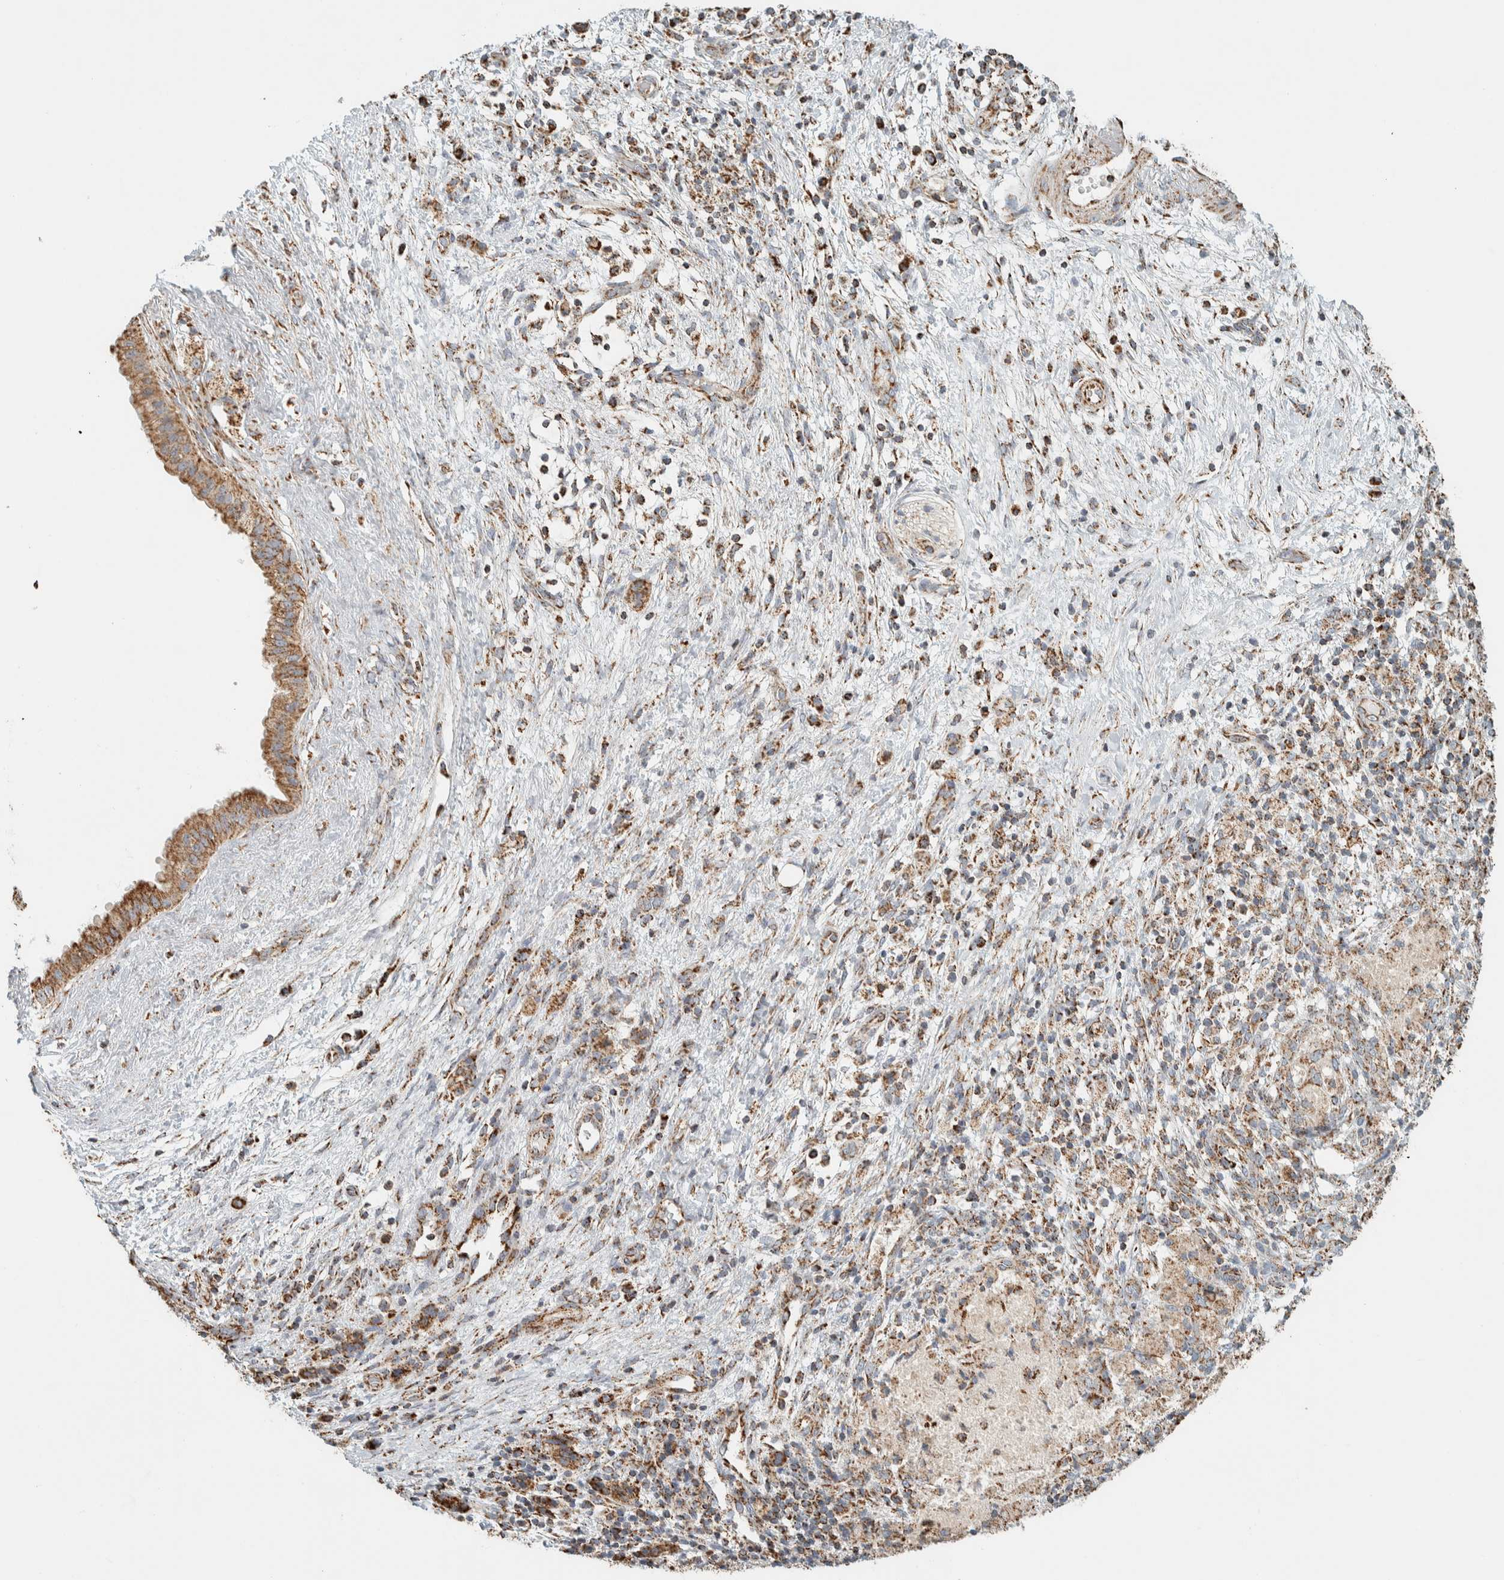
{"staining": {"intensity": "moderate", "quantity": ">75%", "location": "cytoplasmic/membranous"}, "tissue": "pancreatic cancer", "cell_type": "Tumor cells", "image_type": "cancer", "snomed": [{"axis": "morphology", "description": "Adenocarcinoma, NOS"}, {"axis": "topography", "description": "Pancreas"}], "caption": "Approximately >75% of tumor cells in adenocarcinoma (pancreatic) exhibit moderate cytoplasmic/membranous protein expression as visualized by brown immunohistochemical staining.", "gene": "ZNF454", "patient": {"sex": "female", "age": 78}}